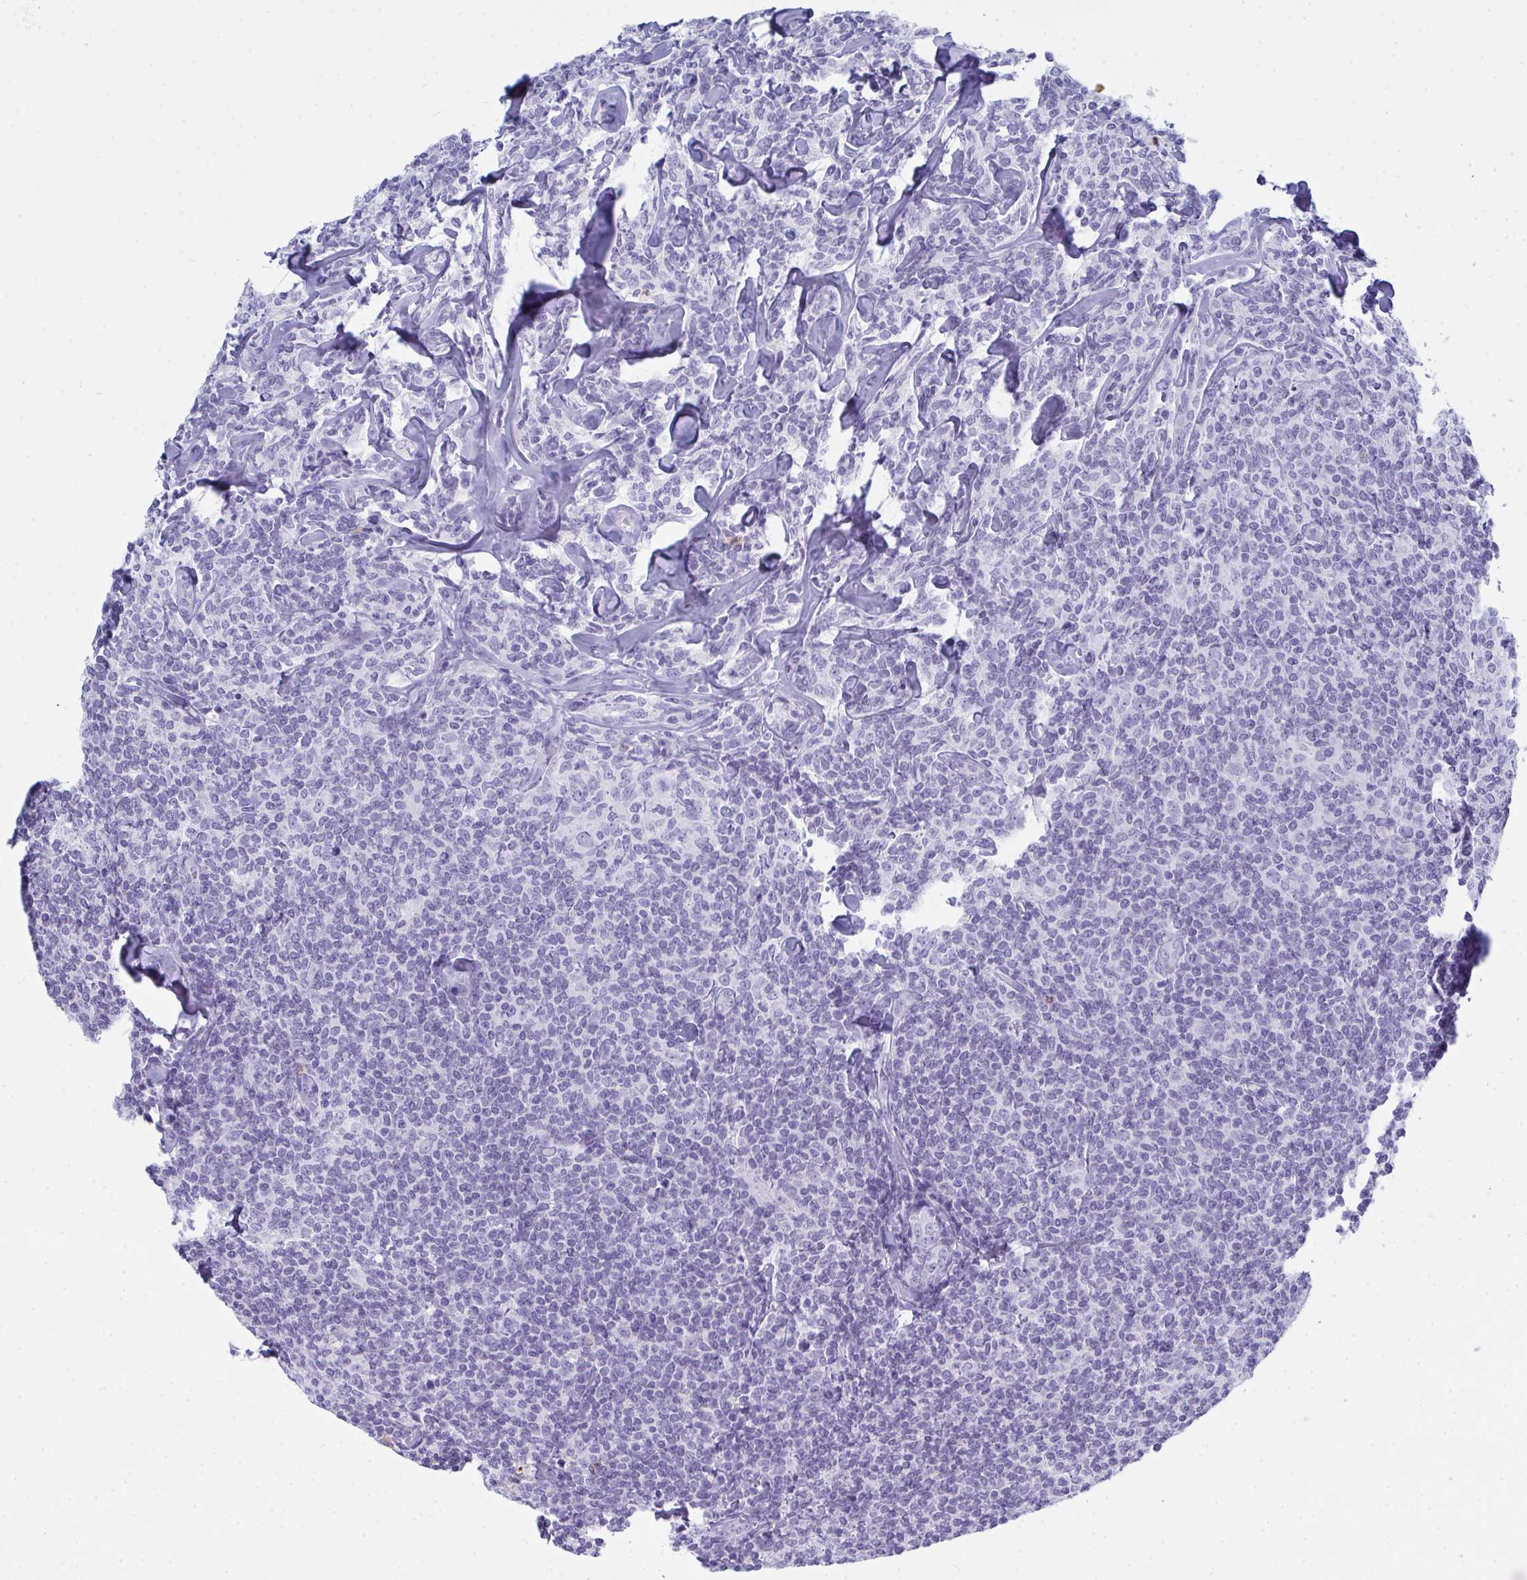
{"staining": {"intensity": "negative", "quantity": "none", "location": "none"}, "tissue": "lymphoma", "cell_type": "Tumor cells", "image_type": "cancer", "snomed": [{"axis": "morphology", "description": "Malignant lymphoma, non-Hodgkin's type, Low grade"}, {"axis": "topography", "description": "Lymph node"}], "caption": "A high-resolution histopathology image shows IHC staining of lymphoma, which displays no significant expression in tumor cells.", "gene": "SERPINB10", "patient": {"sex": "female", "age": 56}}